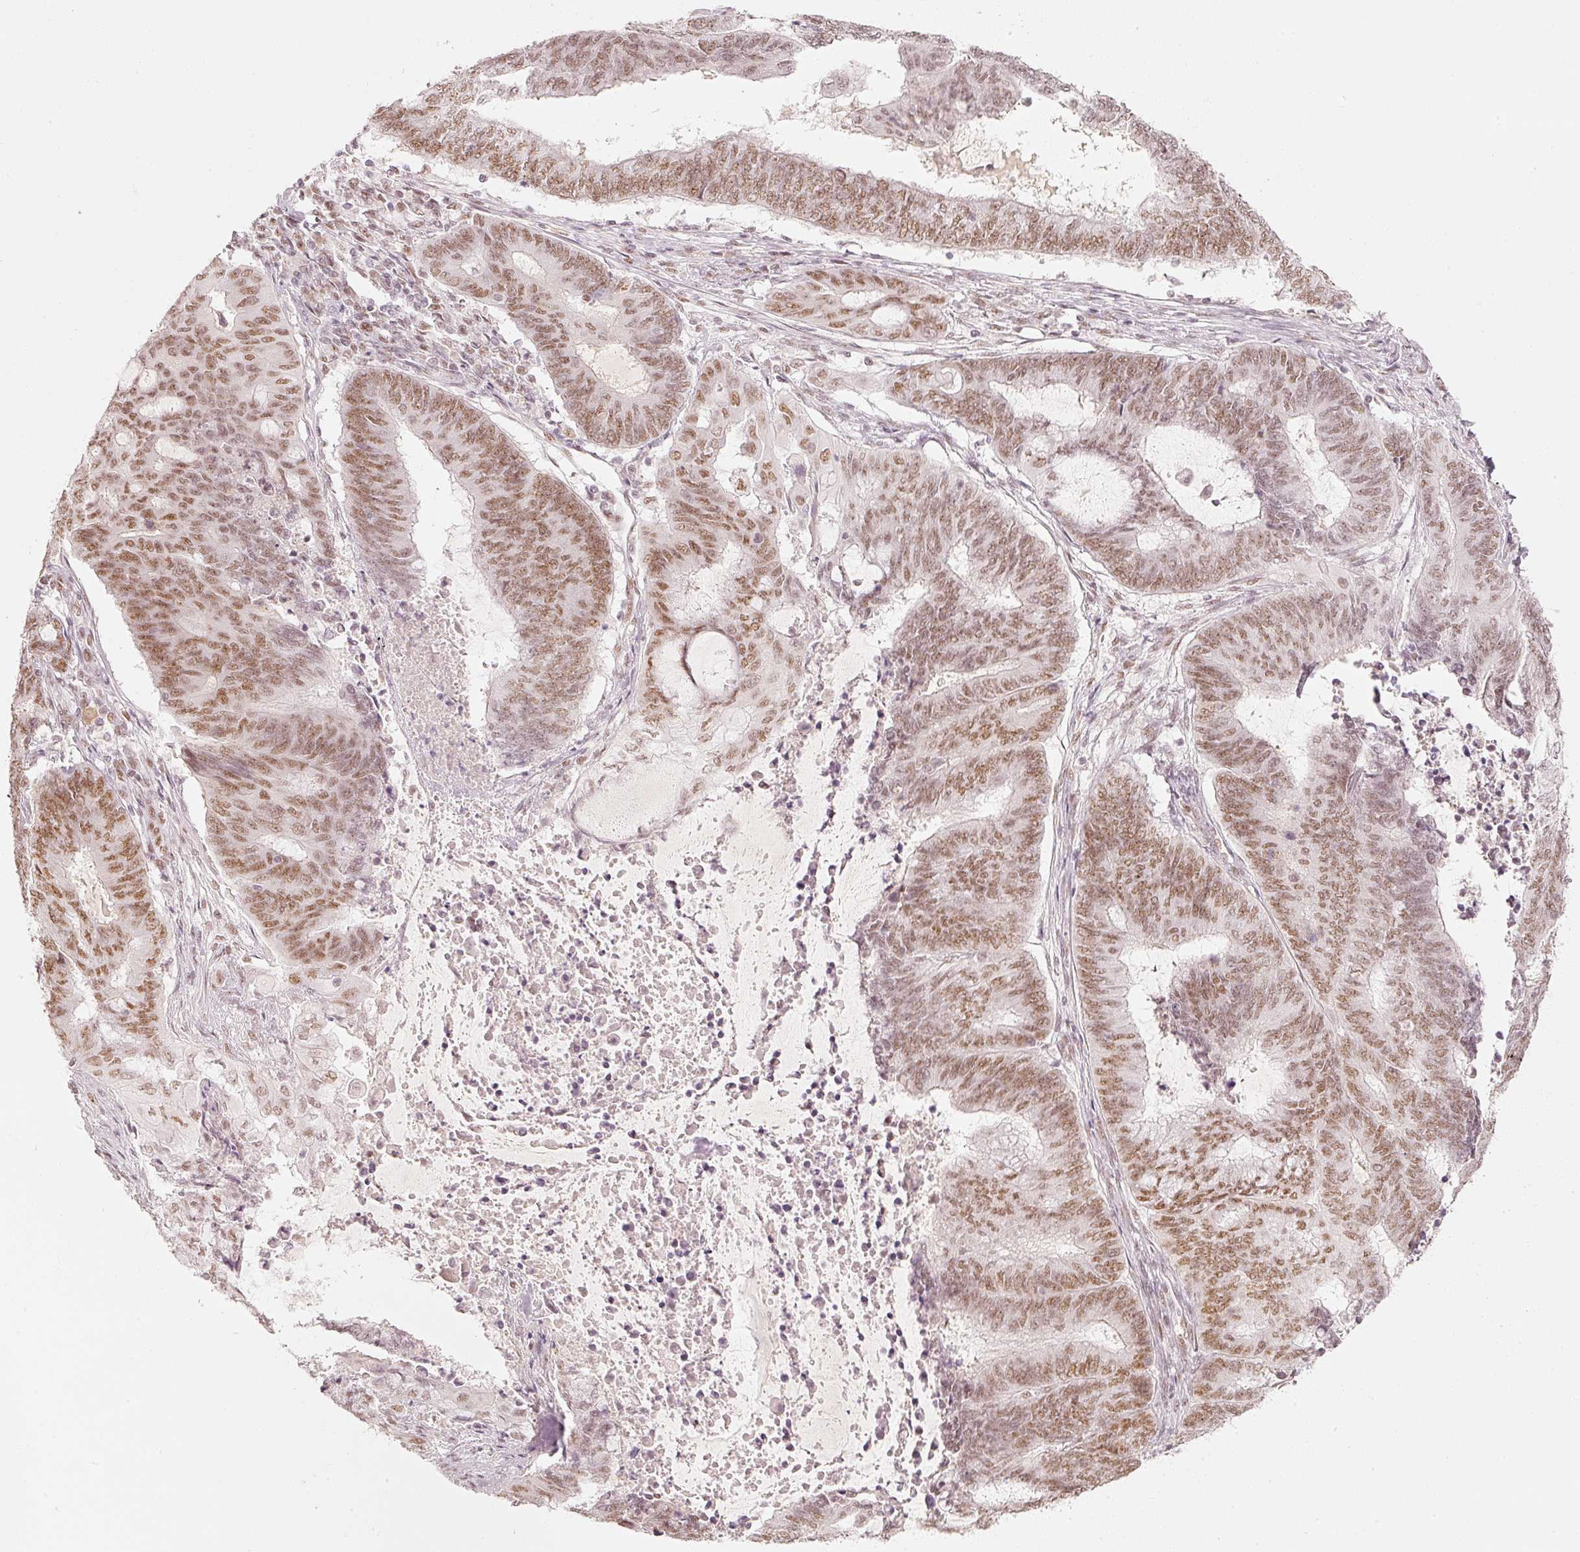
{"staining": {"intensity": "moderate", "quantity": ">75%", "location": "nuclear"}, "tissue": "endometrial cancer", "cell_type": "Tumor cells", "image_type": "cancer", "snomed": [{"axis": "morphology", "description": "Adenocarcinoma, NOS"}, {"axis": "topography", "description": "Uterus"}, {"axis": "topography", "description": "Endometrium"}], "caption": "A micrograph of endometrial cancer stained for a protein reveals moderate nuclear brown staining in tumor cells.", "gene": "PPP1R10", "patient": {"sex": "female", "age": 70}}